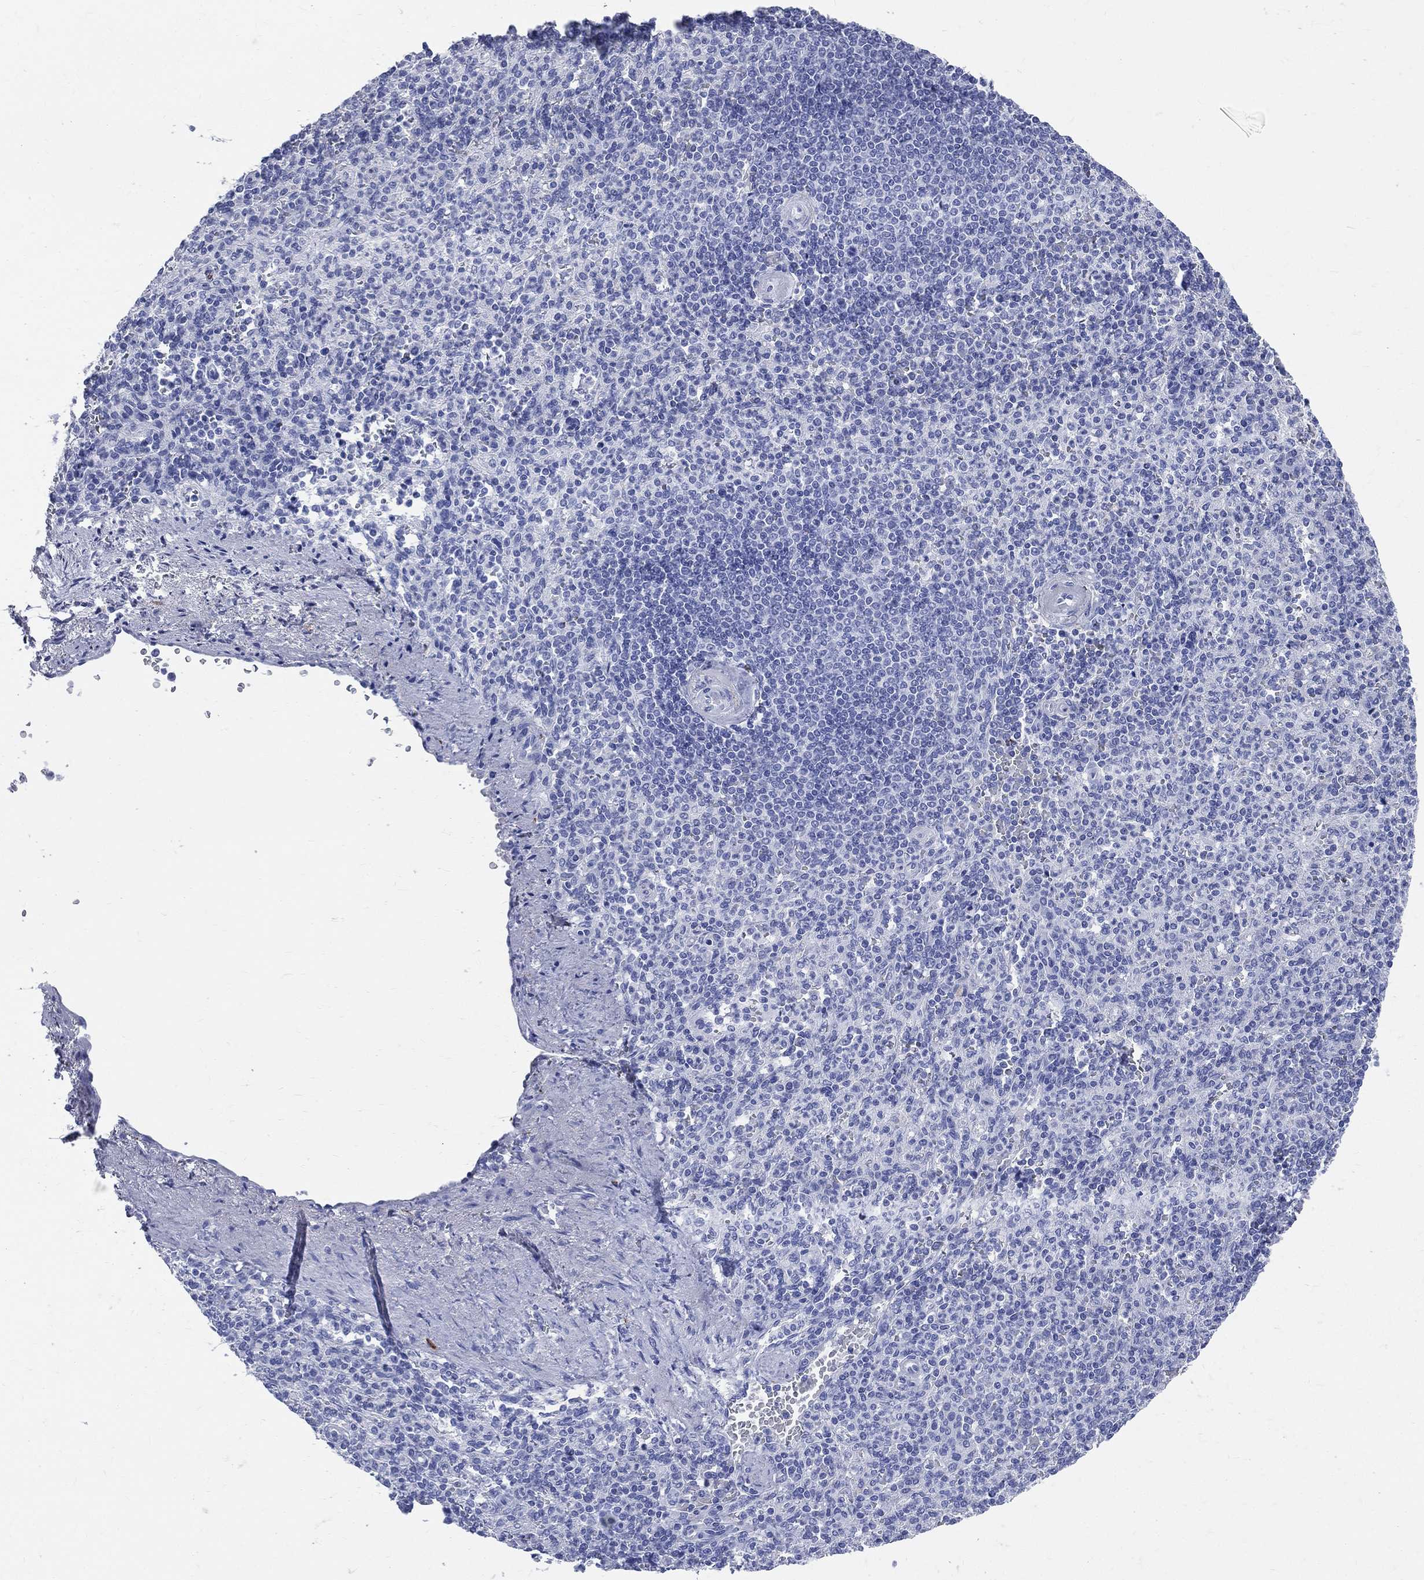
{"staining": {"intensity": "negative", "quantity": "none", "location": "none"}, "tissue": "spleen", "cell_type": "Cells in red pulp", "image_type": "normal", "snomed": [{"axis": "morphology", "description": "Normal tissue, NOS"}, {"axis": "topography", "description": "Spleen"}], "caption": "Immunohistochemical staining of normal spleen demonstrates no significant staining in cells in red pulp. The staining is performed using DAB brown chromogen with nuclei counter-stained in using hematoxylin.", "gene": "SYP", "patient": {"sex": "female", "age": 74}}